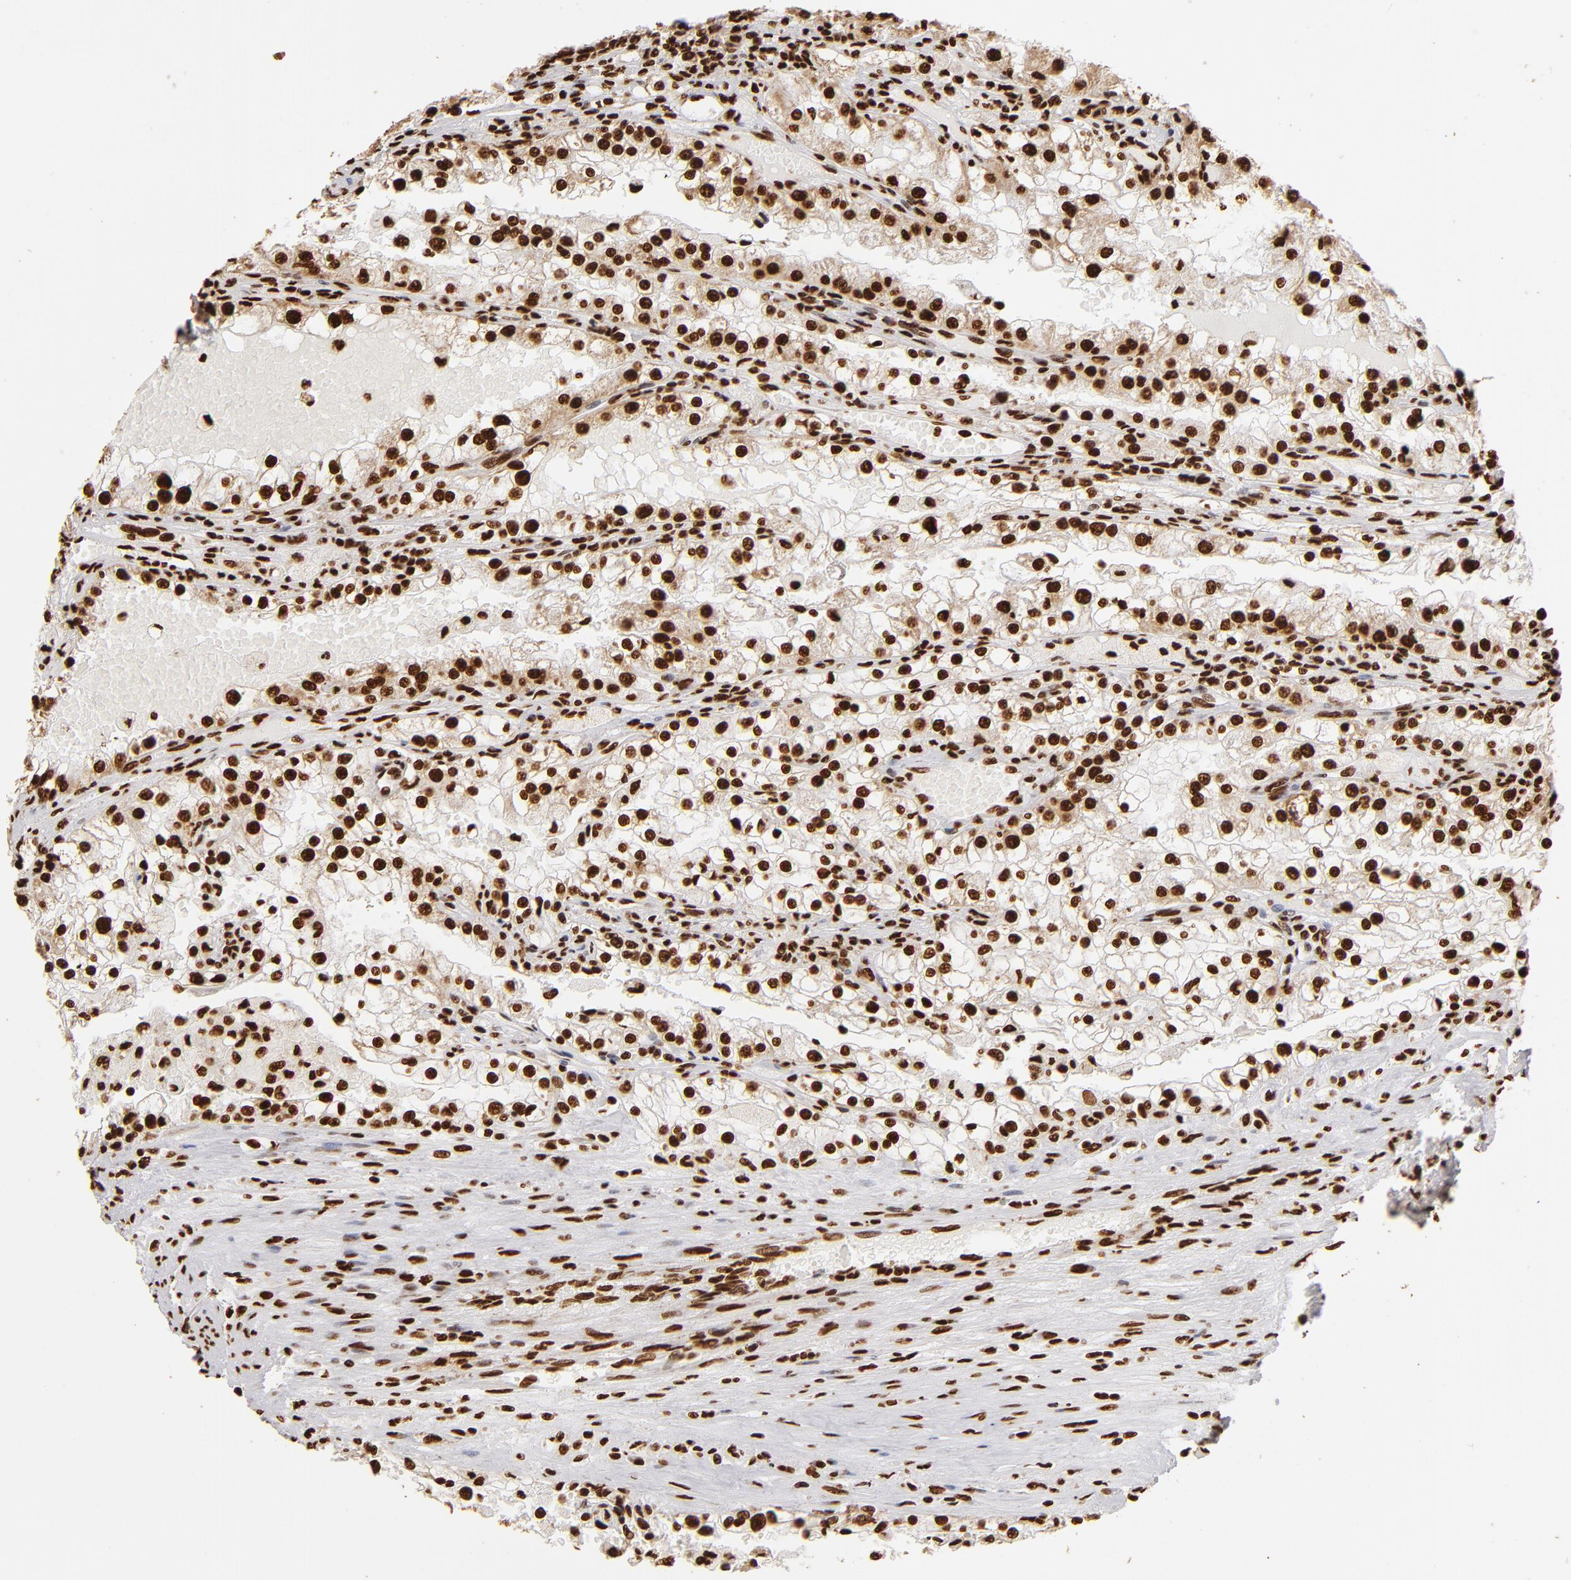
{"staining": {"intensity": "strong", "quantity": ">75%", "location": "nuclear"}, "tissue": "renal cancer", "cell_type": "Tumor cells", "image_type": "cancer", "snomed": [{"axis": "morphology", "description": "Adenocarcinoma, NOS"}, {"axis": "topography", "description": "Kidney"}], "caption": "IHC of renal cancer displays high levels of strong nuclear expression in approximately >75% of tumor cells.", "gene": "ILF3", "patient": {"sex": "female", "age": 74}}